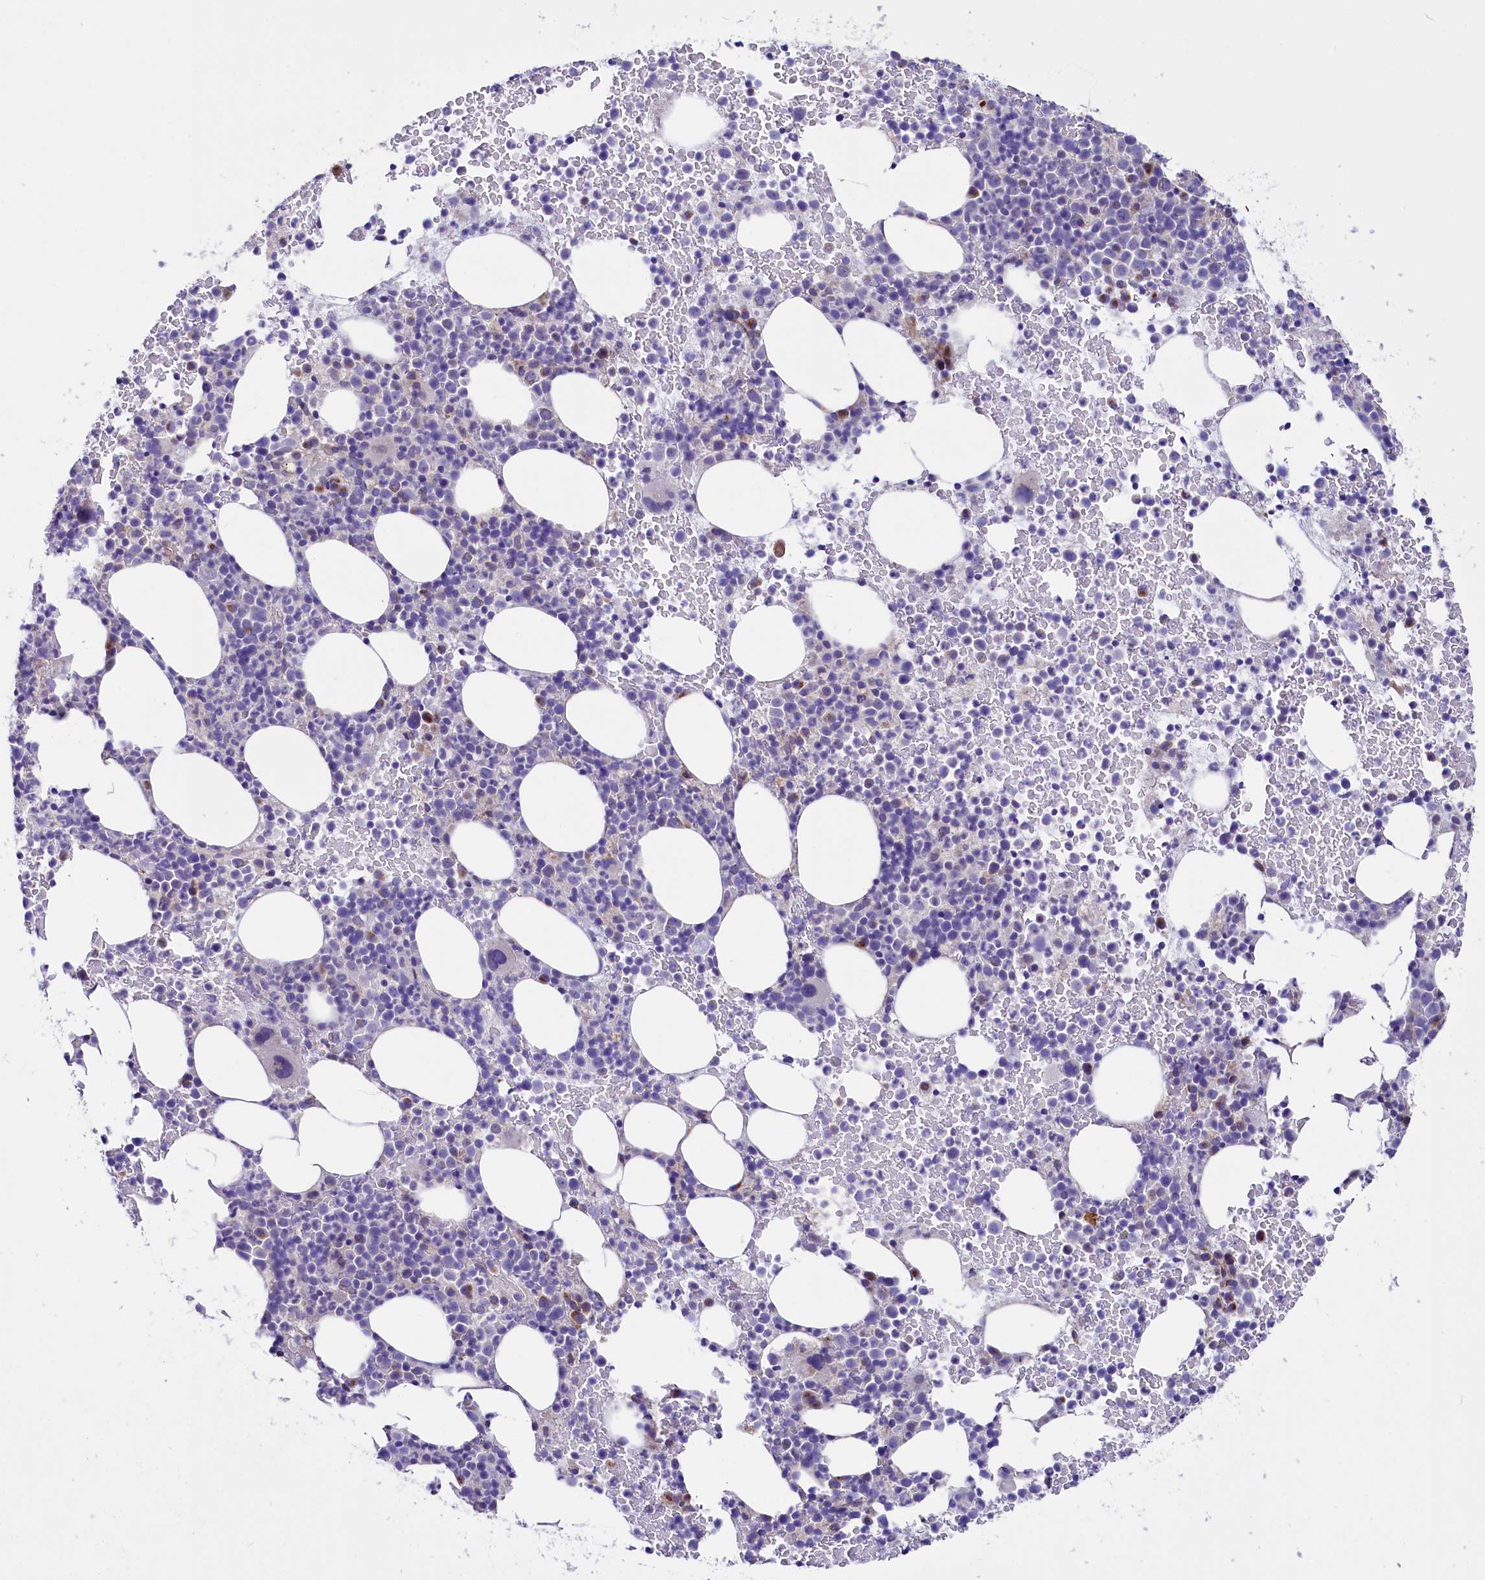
{"staining": {"intensity": "moderate", "quantity": "<25%", "location": "cytoplasmic/membranous"}, "tissue": "bone marrow", "cell_type": "Hematopoietic cells", "image_type": "normal", "snomed": [{"axis": "morphology", "description": "Normal tissue, NOS"}, {"axis": "topography", "description": "Bone marrow"}], "caption": "A low amount of moderate cytoplasmic/membranous positivity is seen in about <25% of hematopoietic cells in benign bone marrow.", "gene": "GPR108", "patient": {"sex": "female", "age": 82}}